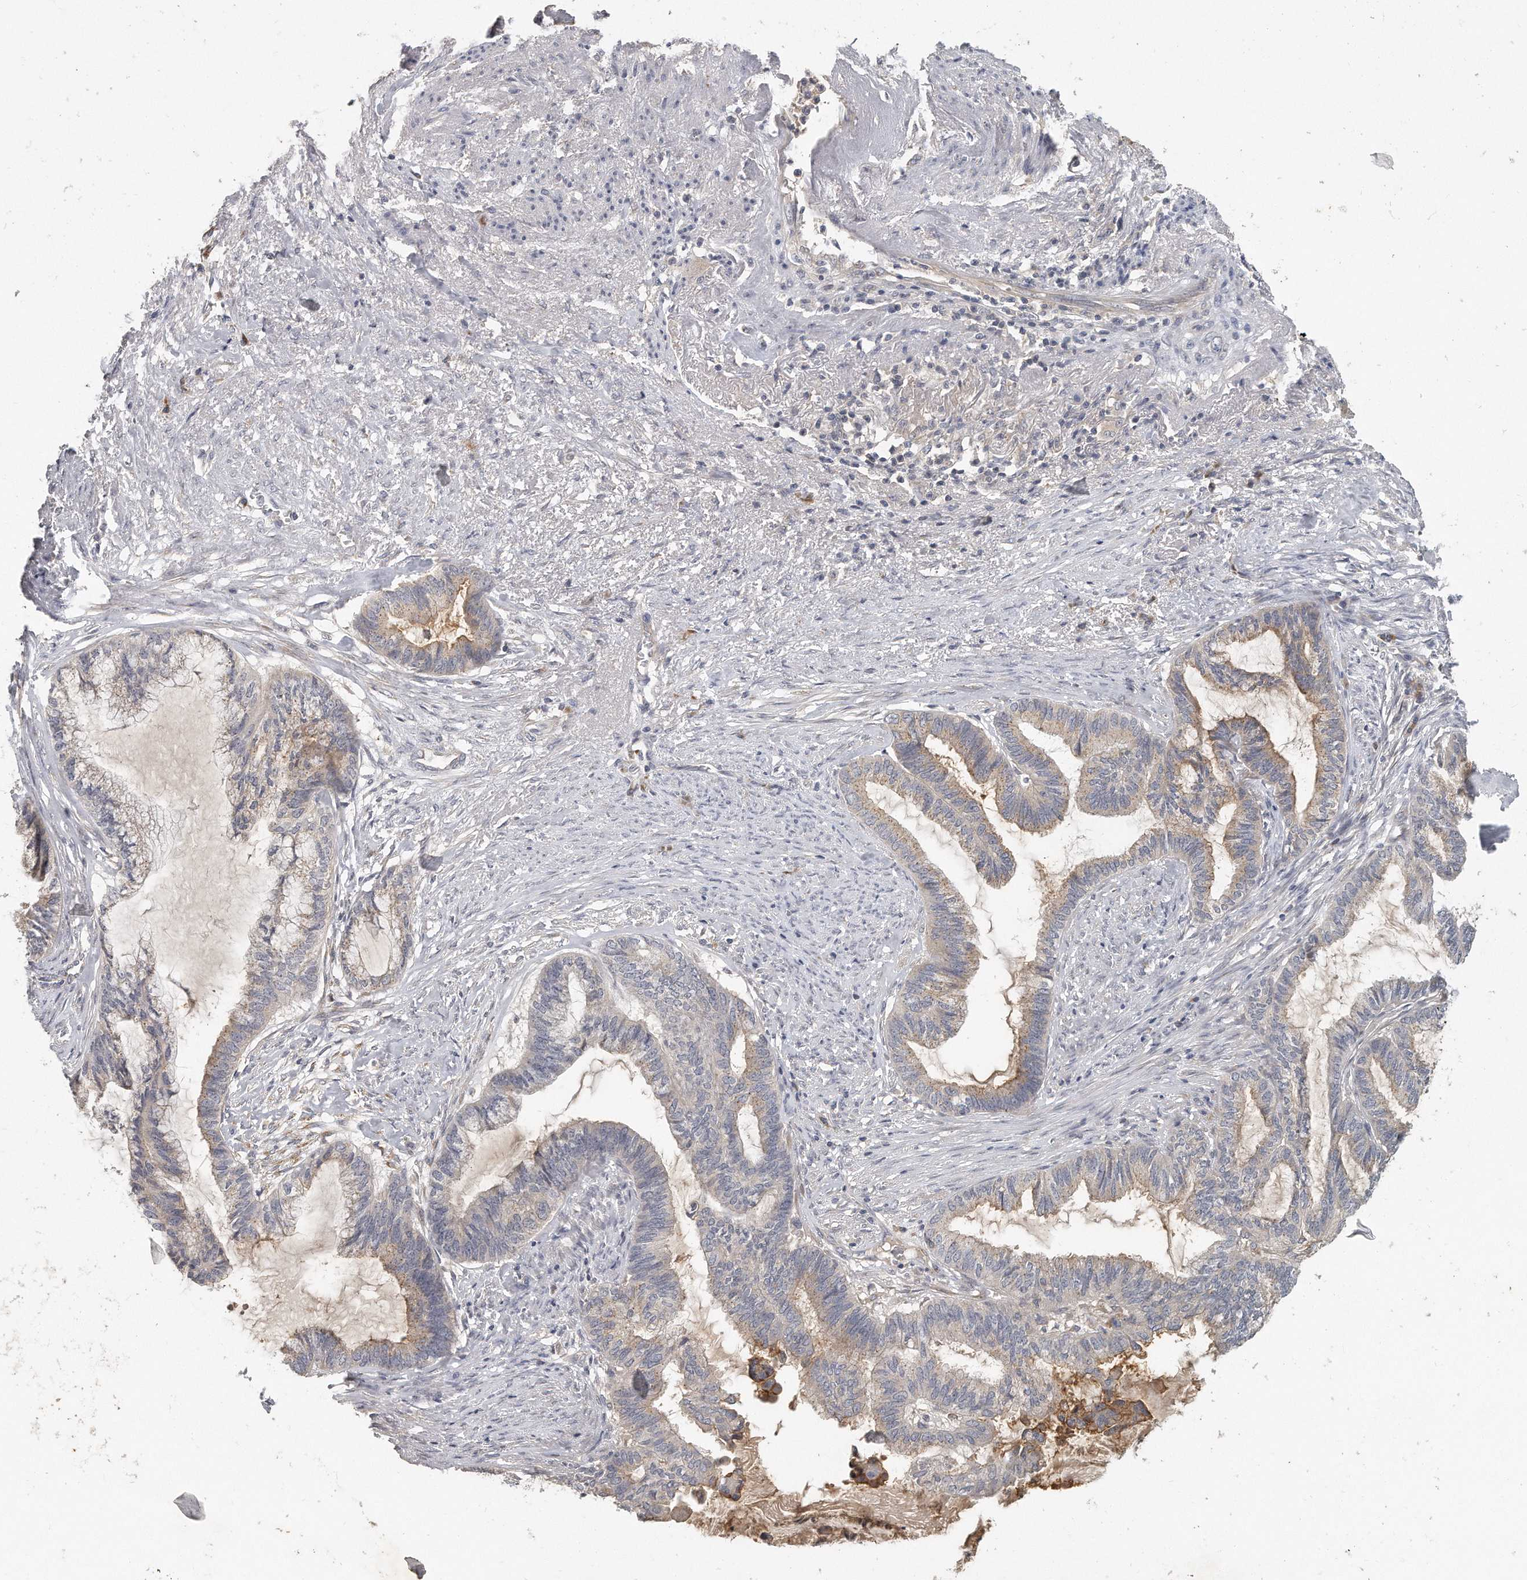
{"staining": {"intensity": "weak", "quantity": "25%-75%", "location": "cytoplasmic/membranous"}, "tissue": "endometrial cancer", "cell_type": "Tumor cells", "image_type": "cancer", "snomed": [{"axis": "morphology", "description": "Adenocarcinoma, NOS"}, {"axis": "topography", "description": "Endometrium"}], "caption": "Immunohistochemical staining of endometrial adenocarcinoma reveals low levels of weak cytoplasmic/membranous expression in approximately 25%-75% of tumor cells. (Brightfield microscopy of DAB IHC at high magnification).", "gene": "TRAPPC14", "patient": {"sex": "female", "age": 86}}